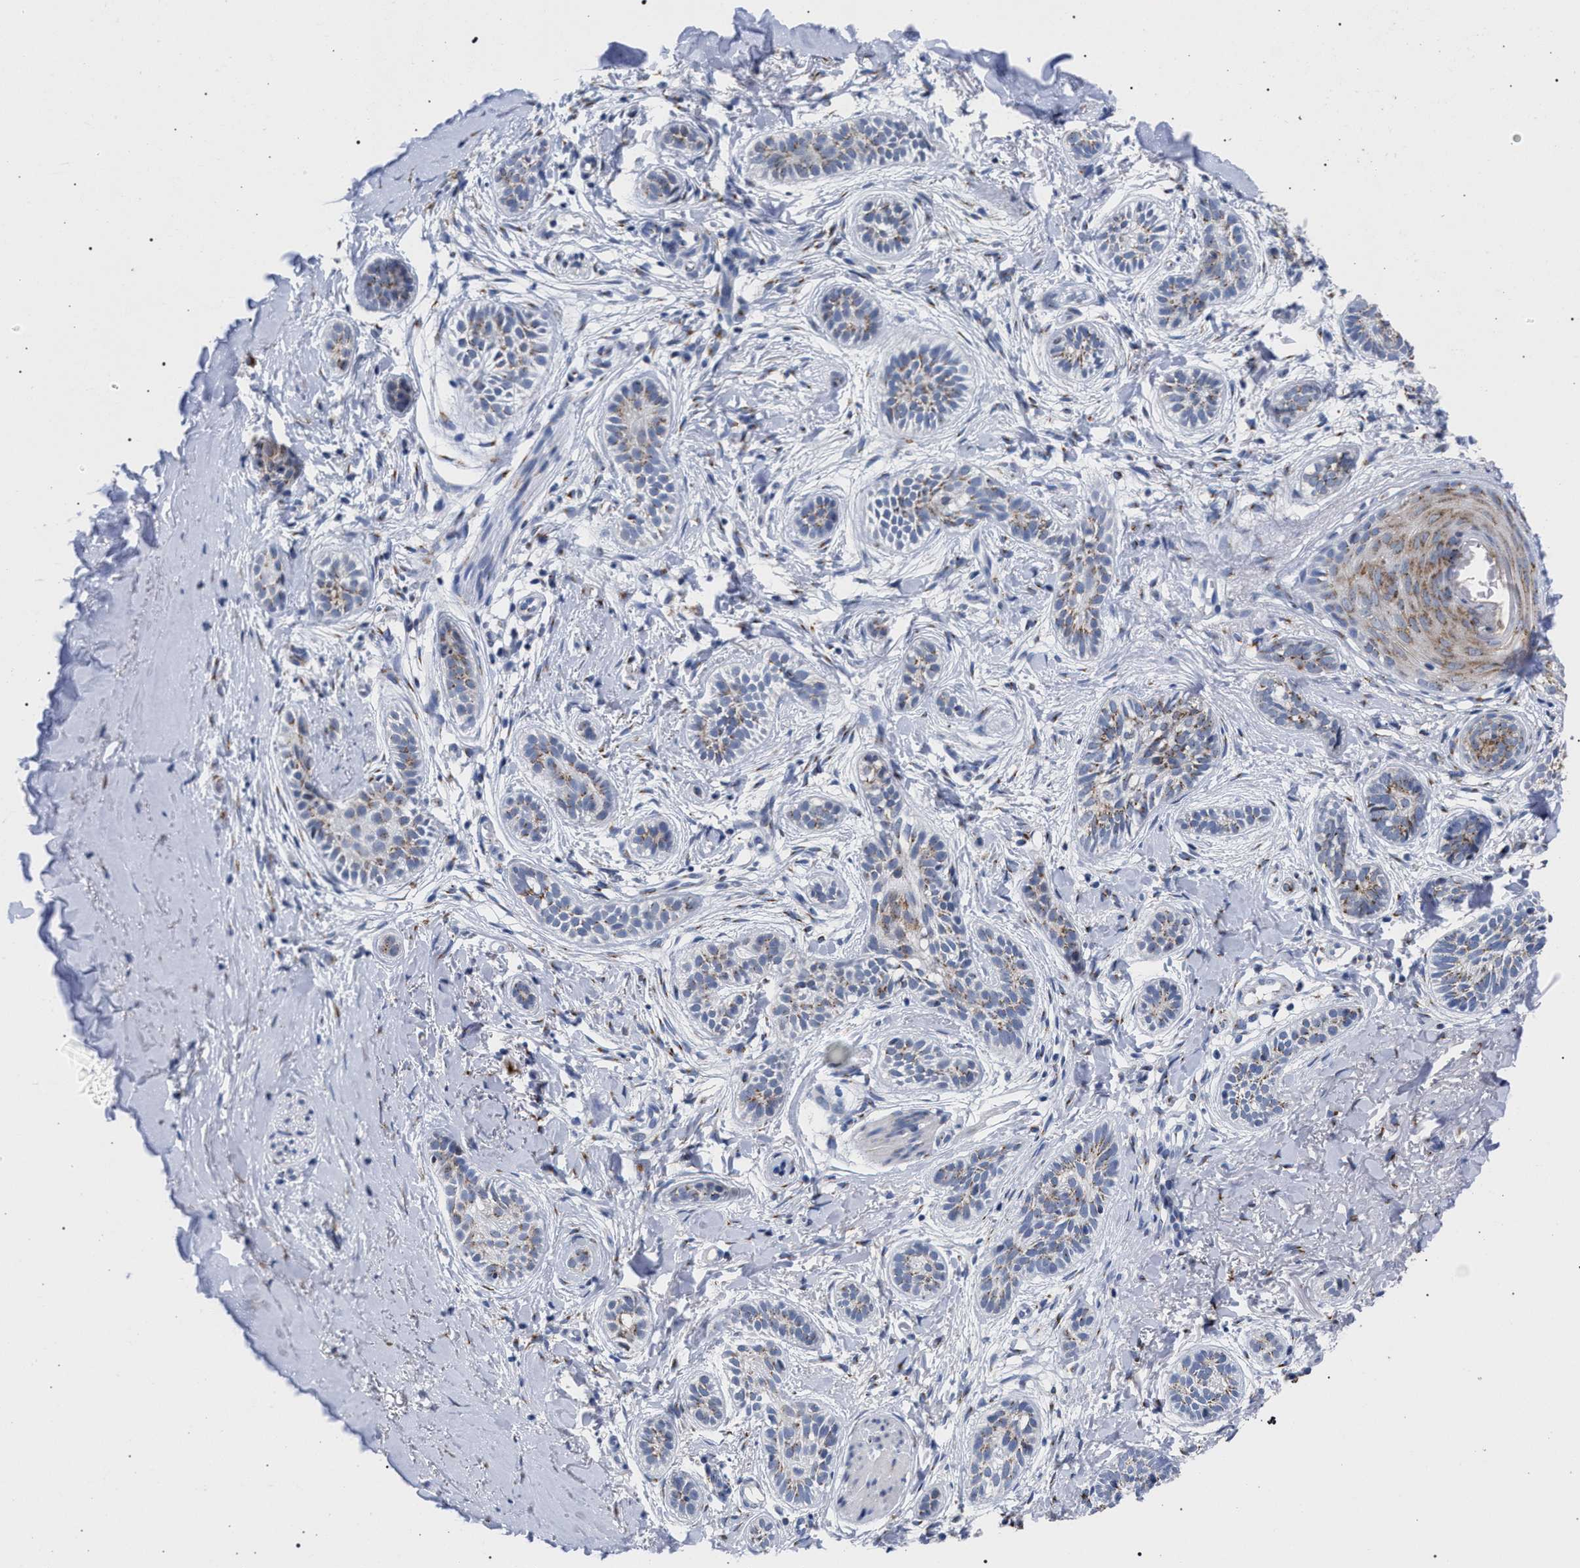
{"staining": {"intensity": "weak", "quantity": ">75%", "location": "cytoplasmic/membranous"}, "tissue": "skin cancer", "cell_type": "Tumor cells", "image_type": "cancer", "snomed": [{"axis": "morphology", "description": "Normal tissue, NOS"}, {"axis": "morphology", "description": "Basal cell carcinoma"}, {"axis": "topography", "description": "Skin"}], "caption": "Skin cancer (basal cell carcinoma) was stained to show a protein in brown. There is low levels of weak cytoplasmic/membranous staining in about >75% of tumor cells. The protein of interest is shown in brown color, while the nuclei are stained blue.", "gene": "GOLGA2", "patient": {"sex": "male", "age": 63}}